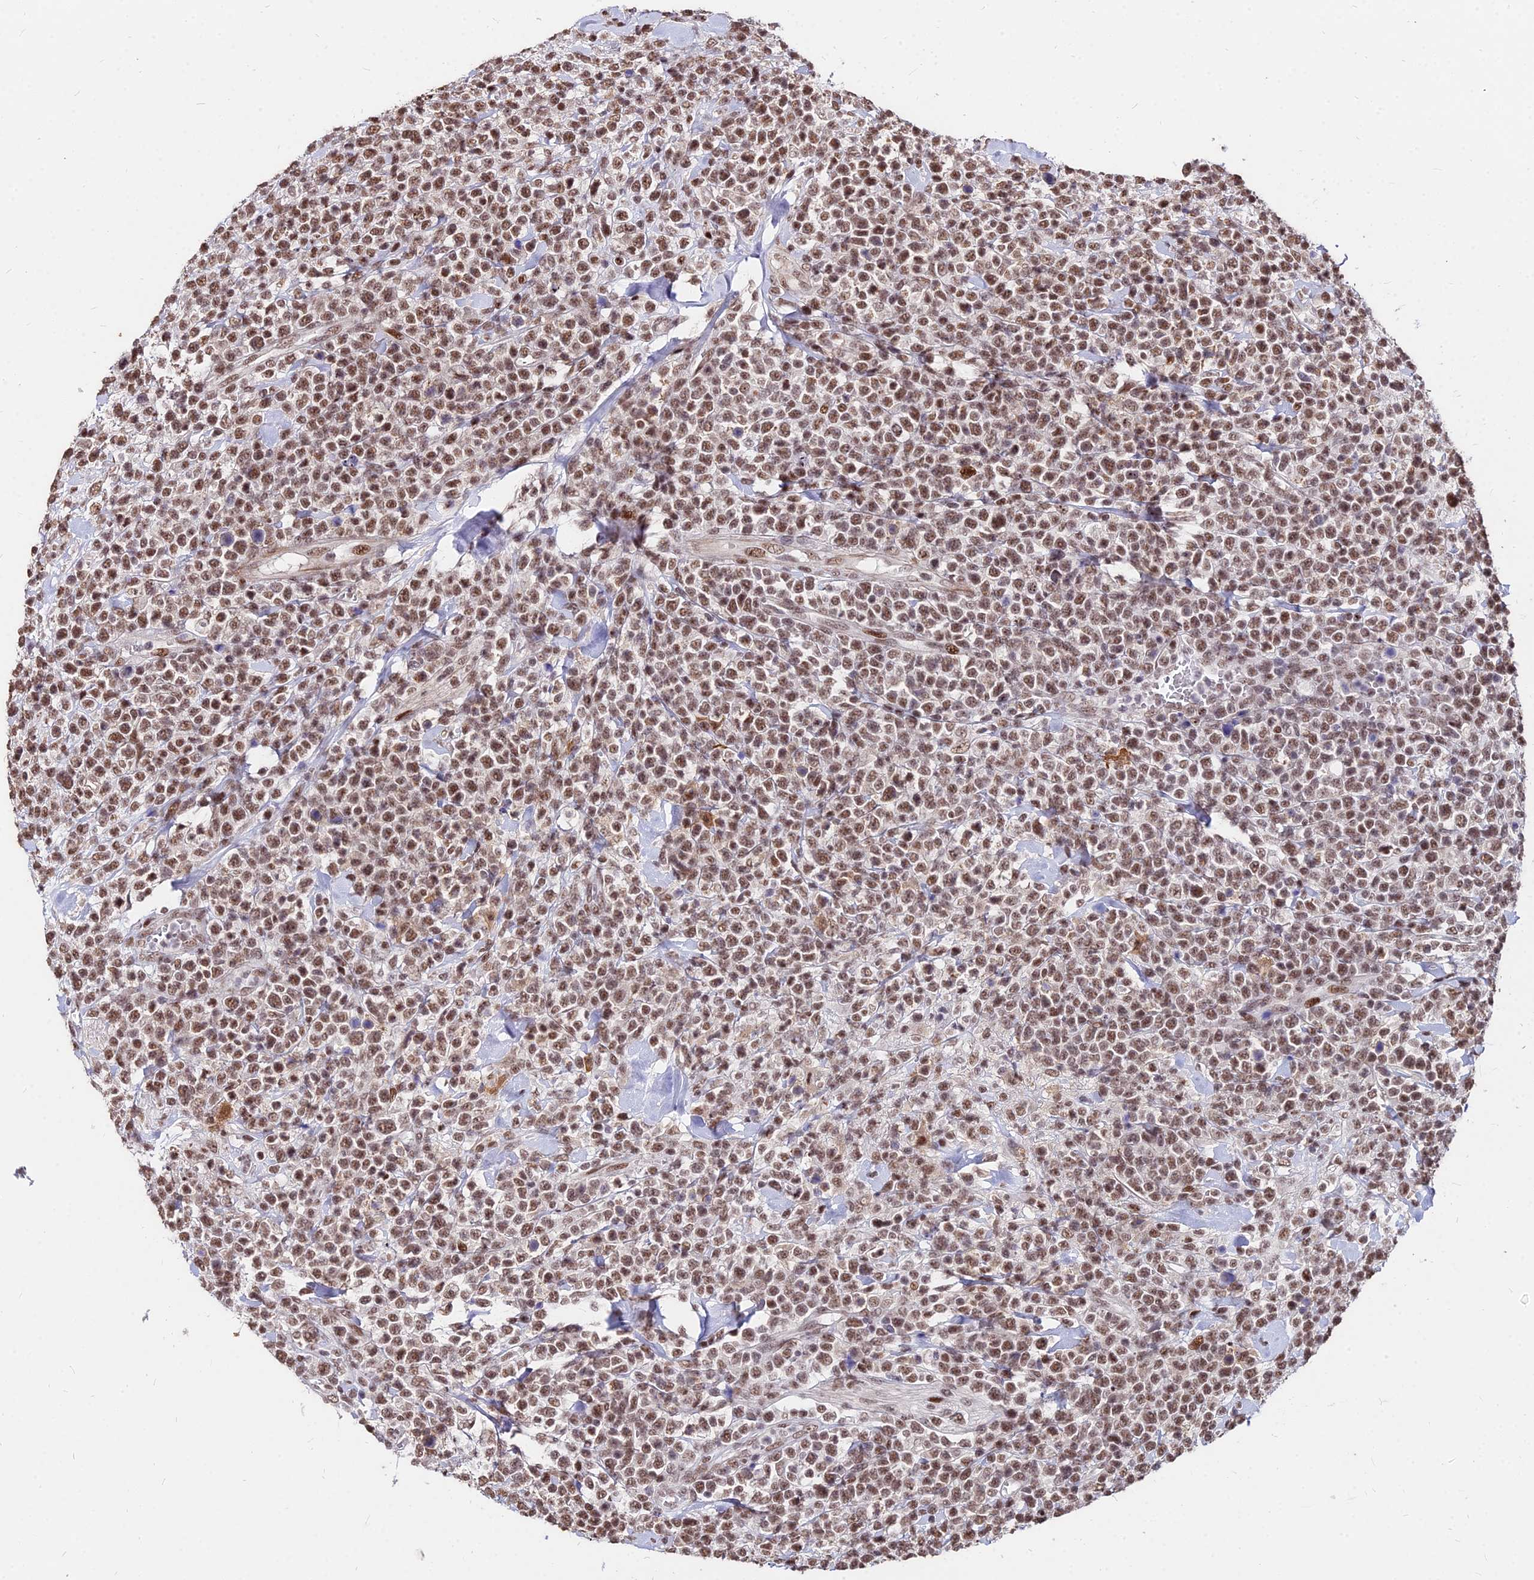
{"staining": {"intensity": "moderate", "quantity": ">75%", "location": "nuclear"}, "tissue": "lymphoma", "cell_type": "Tumor cells", "image_type": "cancer", "snomed": [{"axis": "morphology", "description": "Malignant lymphoma, non-Hodgkin's type, High grade"}, {"axis": "topography", "description": "Colon"}], "caption": "Lymphoma was stained to show a protein in brown. There is medium levels of moderate nuclear positivity in about >75% of tumor cells. (brown staining indicates protein expression, while blue staining denotes nuclei).", "gene": "ZBED4", "patient": {"sex": "female", "age": 53}}